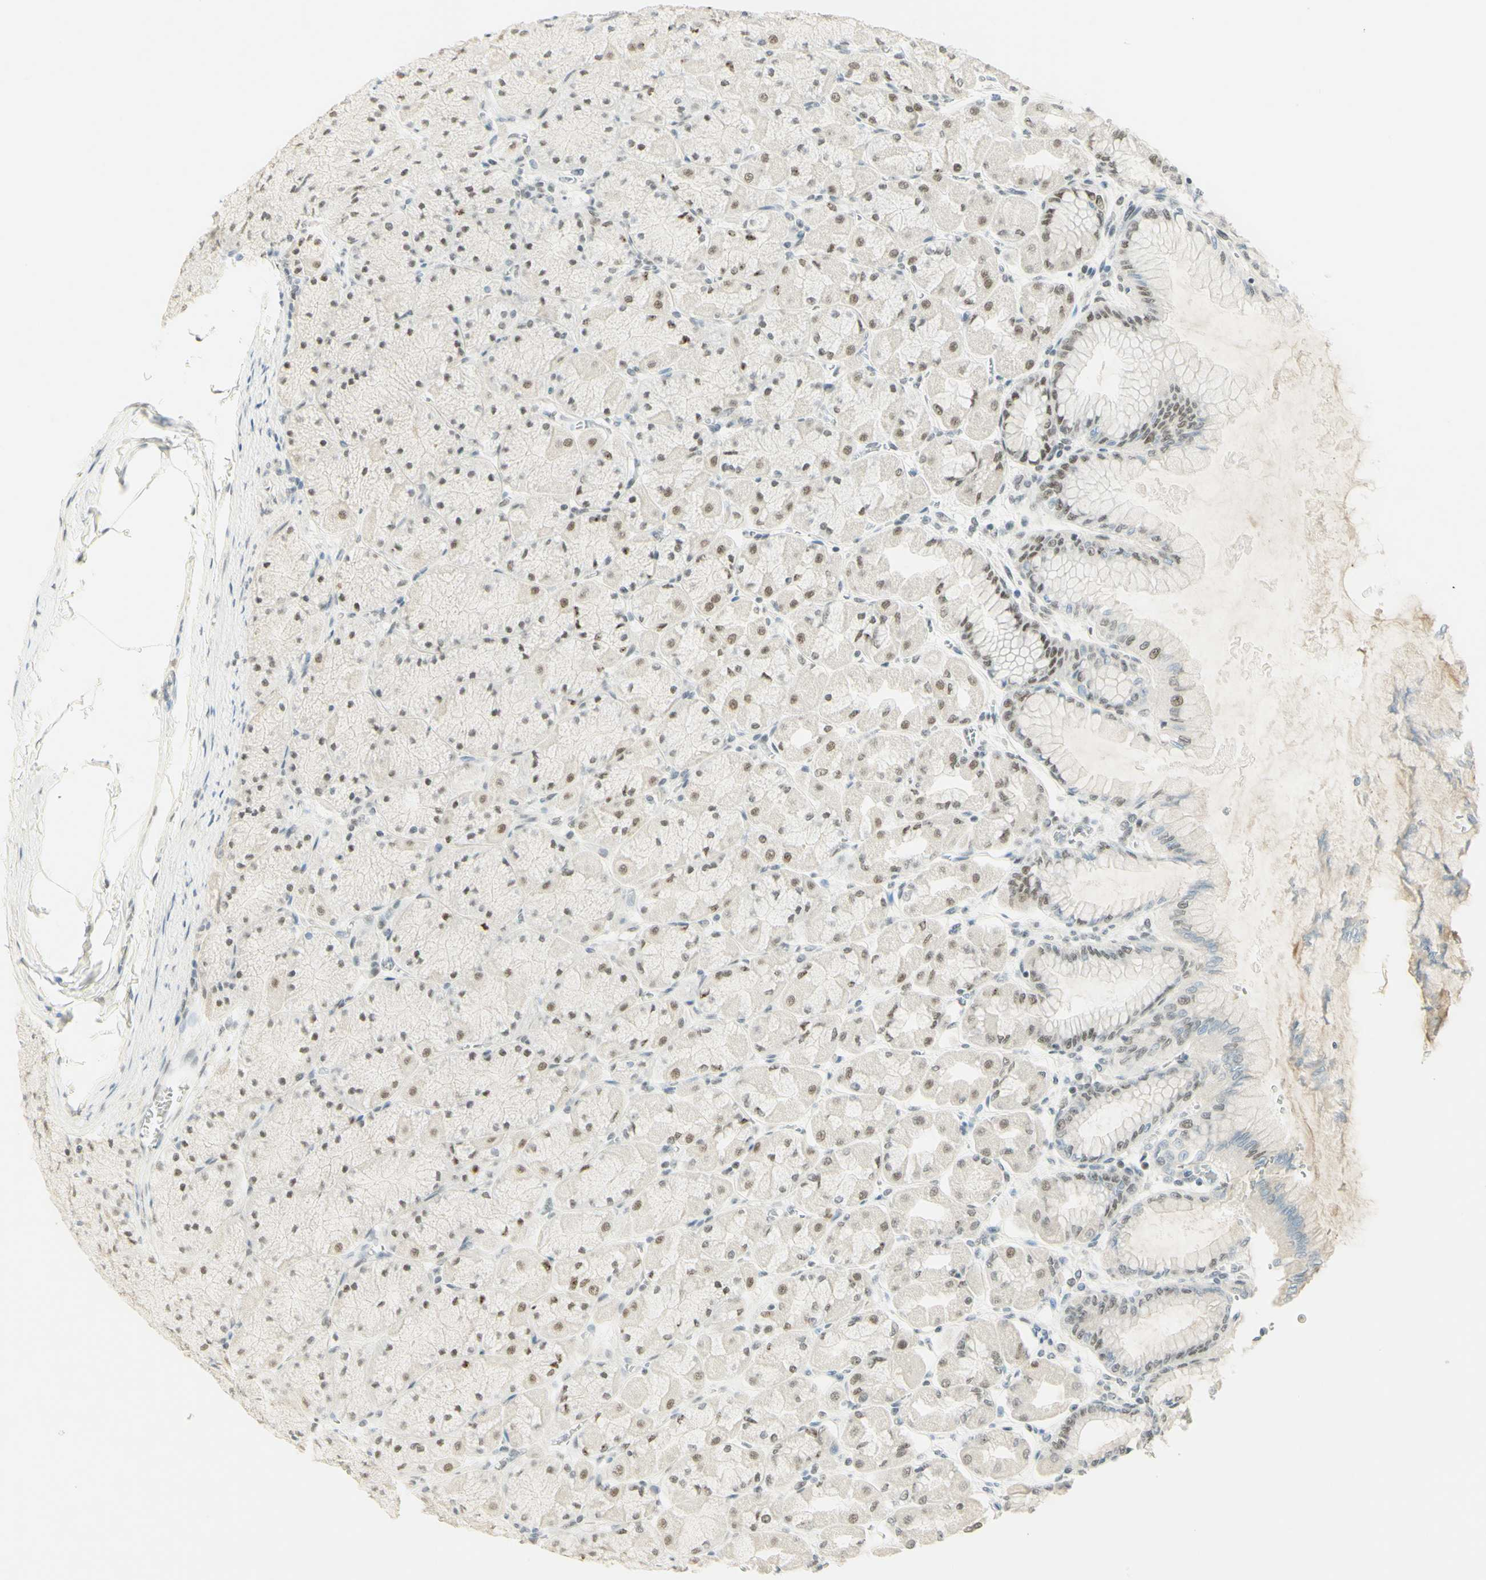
{"staining": {"intensity": "moderate", "quantity": ">75%", "location": "nuclear"}, "tissue": "stomach", "cell_type": "Glandular cells", "image_type": "normal", "snomed": [{"axis": "morphology", "description": "Normal tissue, NOS"}, {"axis": "topography", "description": "Stomach, upper"}], "caption": "A medium amount of moderate nuclear staining is seen in approximately >75% of glandular cells in benign stomach.", "gene": "PMS2", "patient": {"sex": "female", "age": 56}}